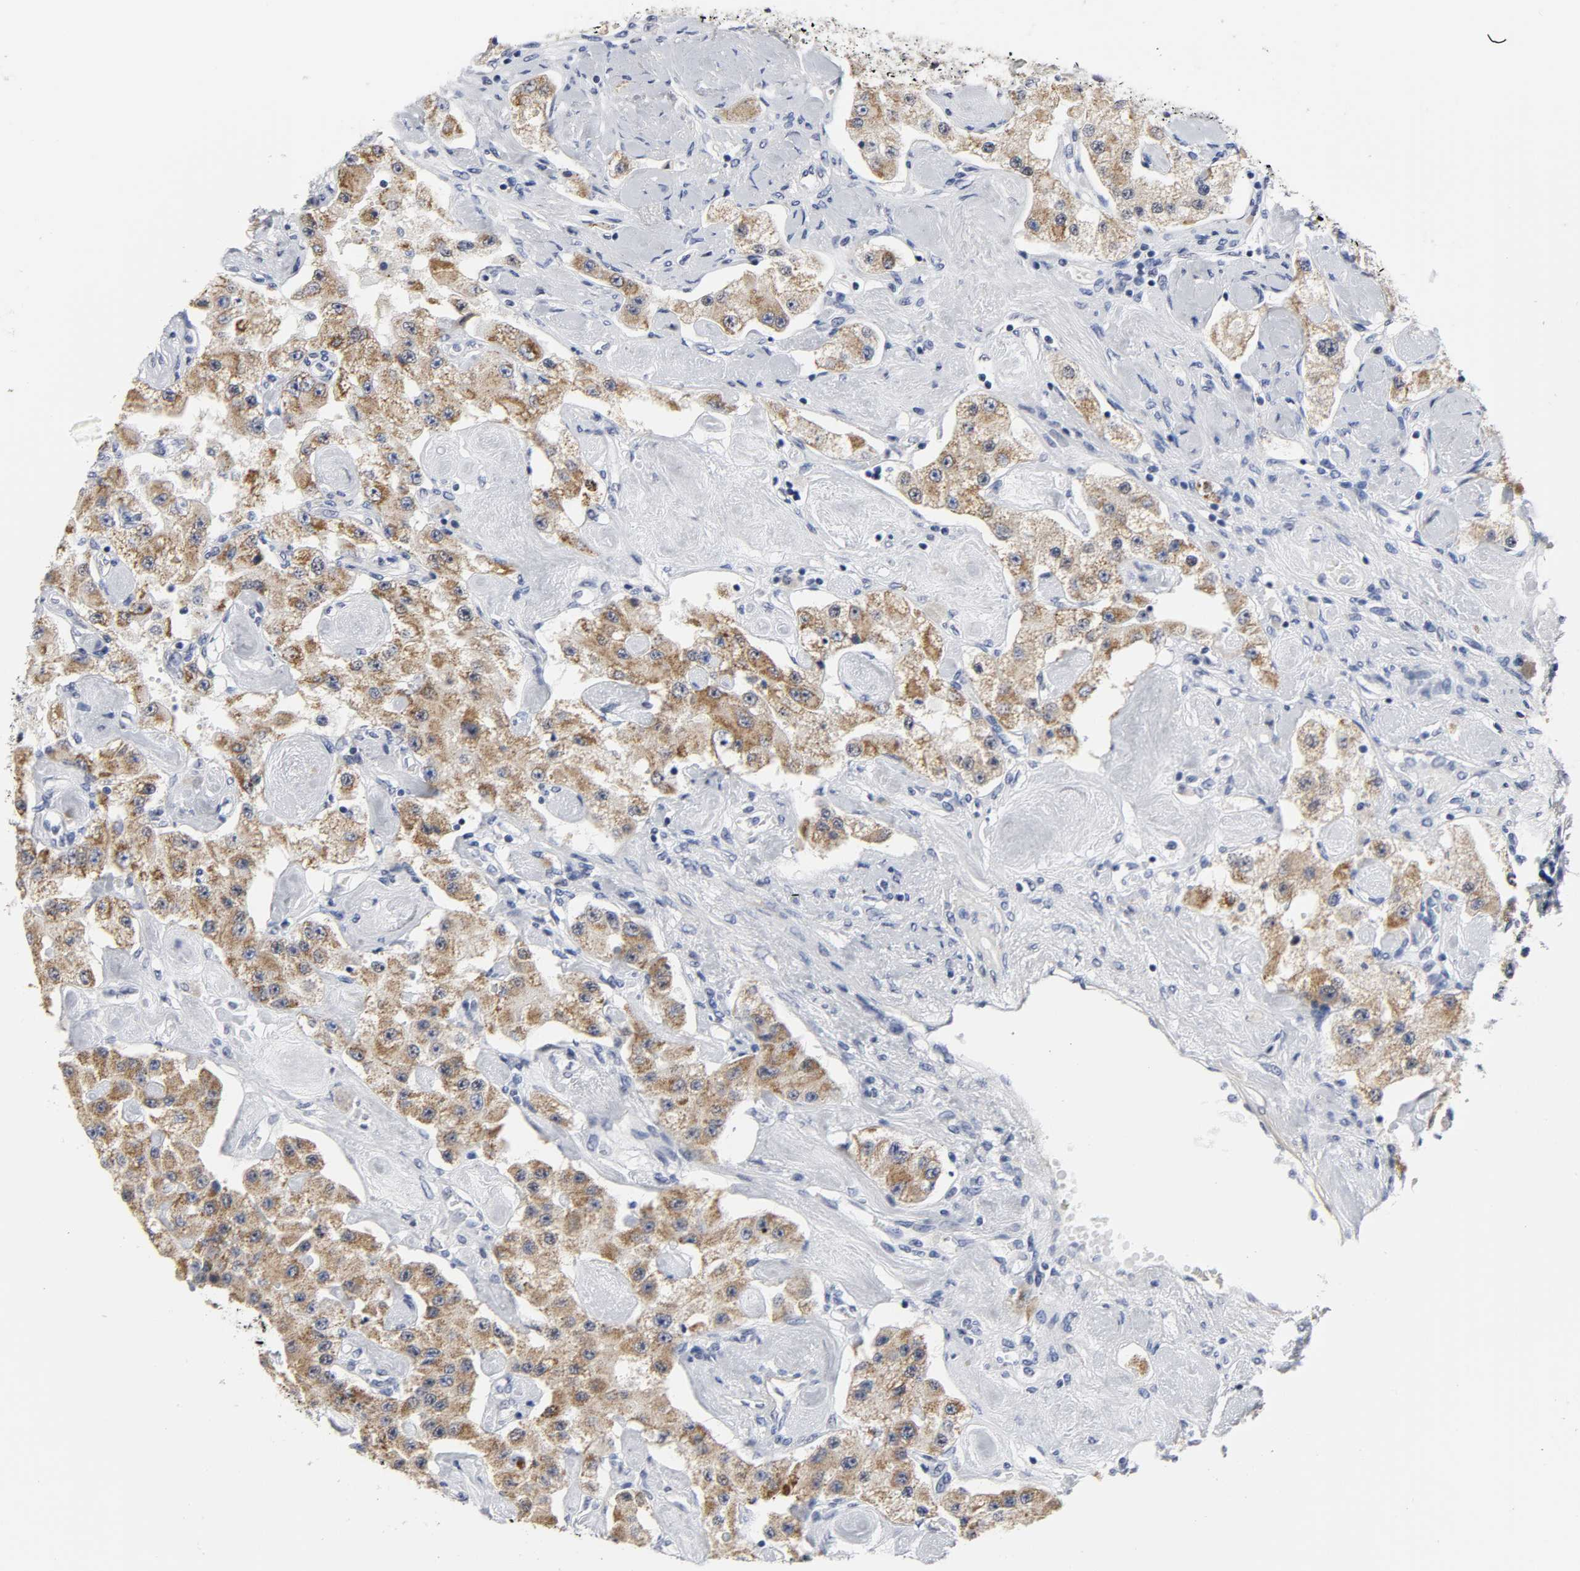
{"staining": {"intensity": "strong", "quantity": ">75%", "location": "cytoplasmic/membranous"}, "tissue": "carcinoid", "cell_type": "Tumor cells", "image_type": "cancer", "snomed": [{"axis": "morphology", "description": "Carcinoid, malignant, NOS"}, {"axis": "topography", "description": "Pancreas"}], "caption": "This image displays immunohistochemistry (IHC) staining of malignant carcinoid, with high strong cytoplasmic/membranous staining in approximately >75% of tumor cells.", "gene": "GRHL2", "patient": {"sex": "male", "age": 41}}